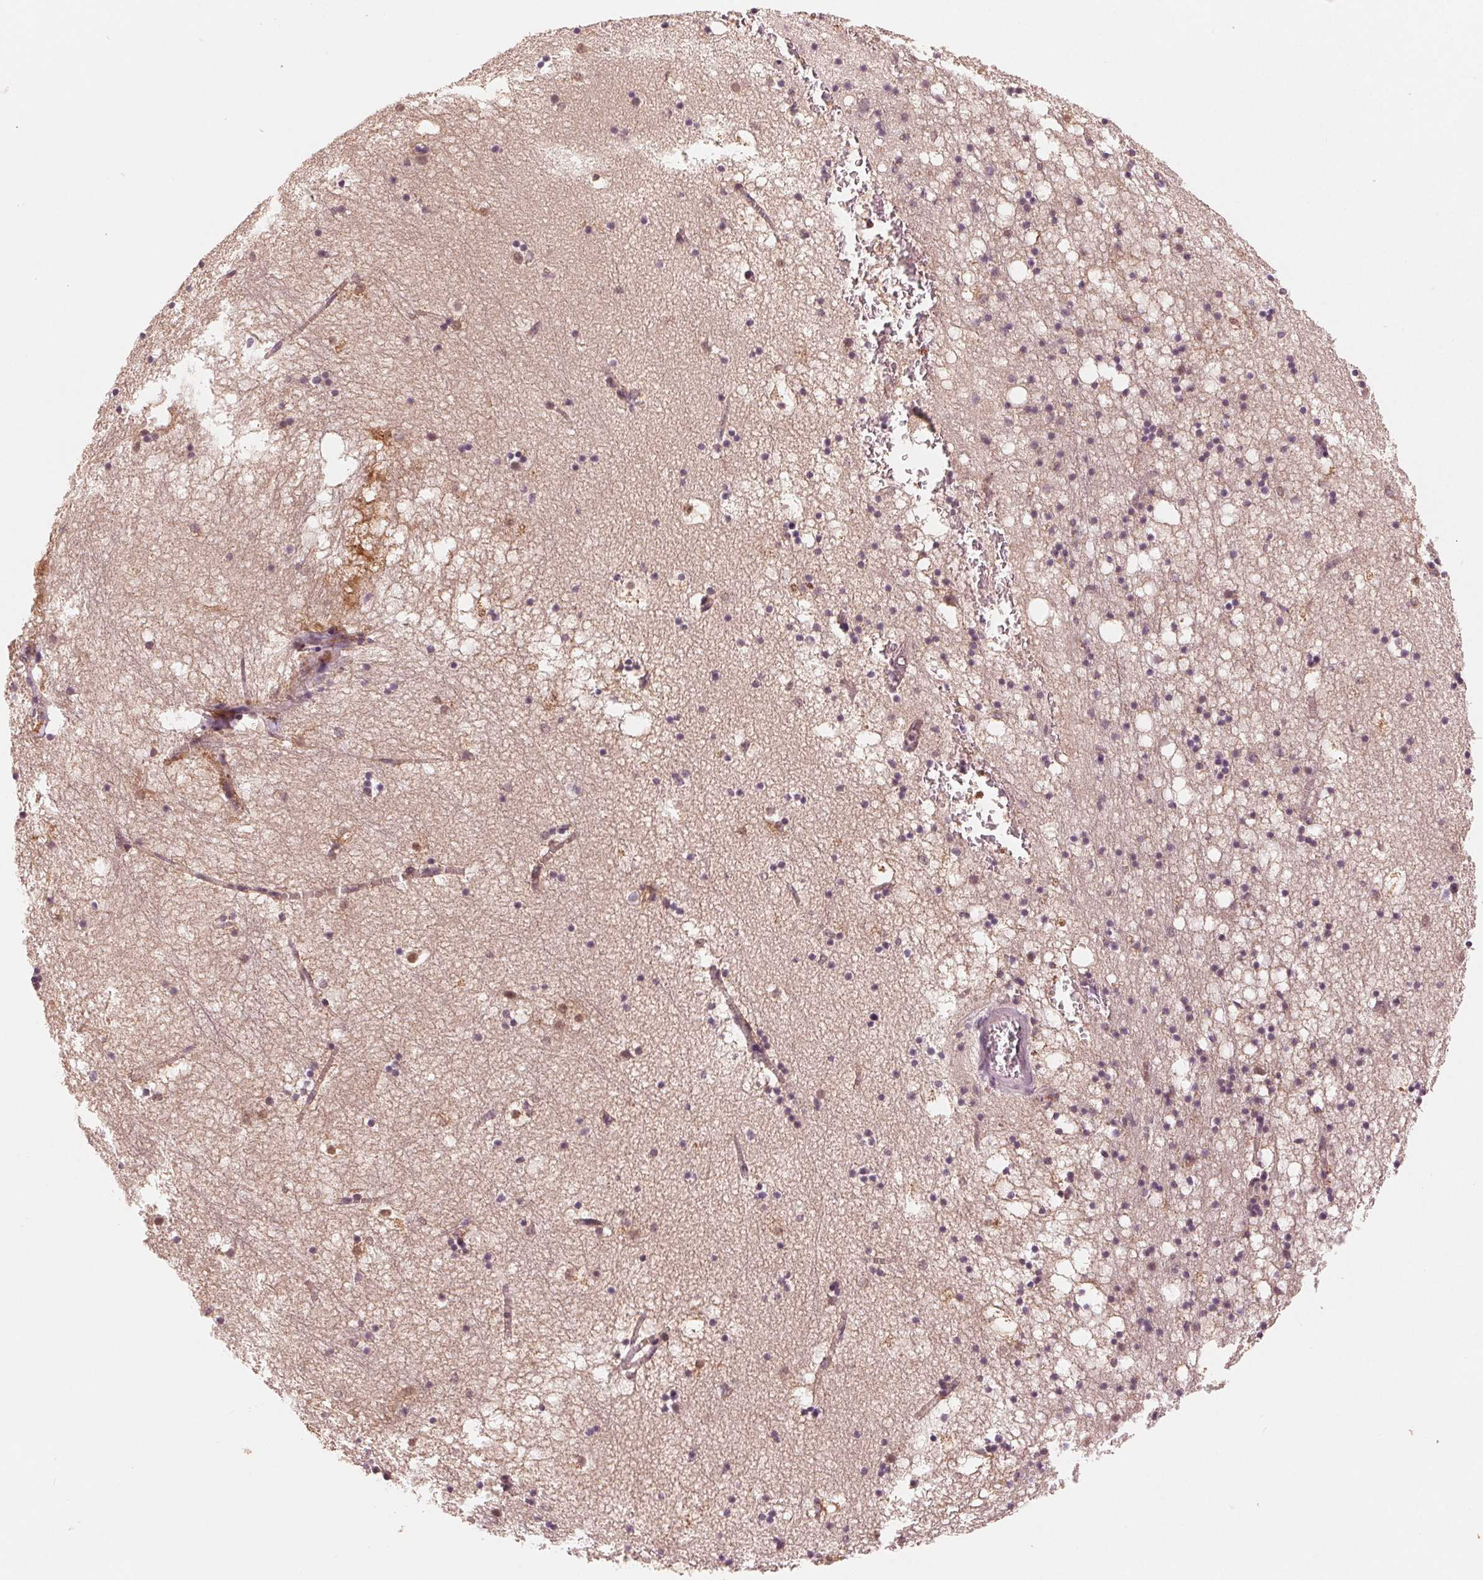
{"staining": {"intensity": "weak", "quantity": "<25%", "location": "cytoplasmic/membranous"}, "tissue": "hippocampus", "cell_type": "Glial cells", "image_type": "normal", "snomed": [{"axis": "morphology", "description": "Normal tissue, NOS"}, {"axis": "topography", "description": "Hippocampus"}], "caption": "Immunohistochemistry (IHC) photomicrograph of normal human hippocampus stained for a protein (brown), which demonstrates no positivity in glial cells. The staining is performed using DAB brown chromogen with nuclei counter-stained in using hematoxylin.", "gene": "IL9R", "patient": {"sex": "male", "age": 58}}